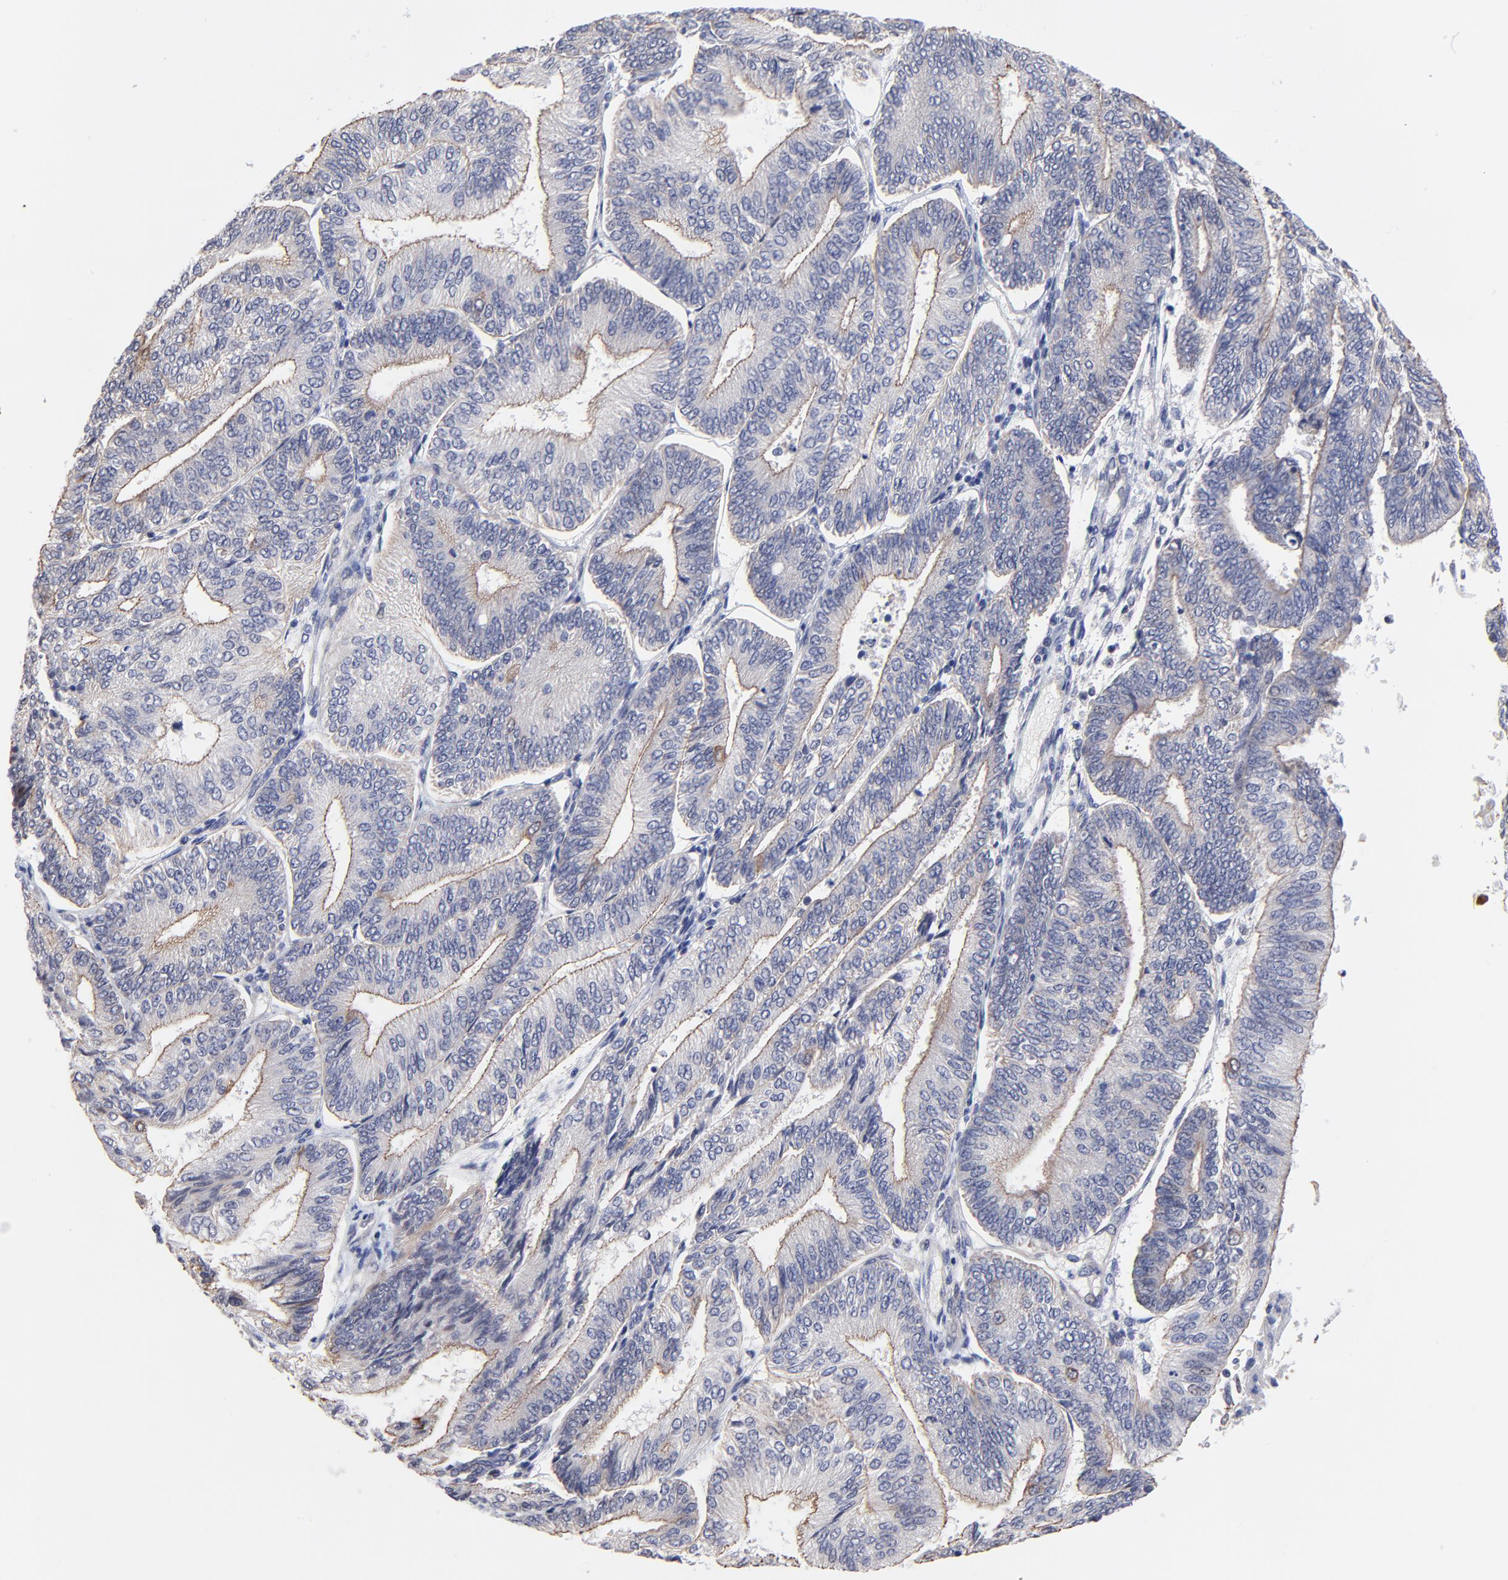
{"staining": {"intensity": "weak", "quantity": "<25%", "location": "cytoplasmic/membranous"}, "tissue": "endometrial cancer", "cell_type": "Tumor cells", "image_type": "cancer", "snomed": [{"axis": "morphology", "description": "Adenocarcinoma, NOS"}, {"axis": "topography", "description": "Endometrium"}], "caption": "The image reveals no significant positivity in tumor cells of adenocarcinoma (endometrial).", "gene": "FBXO8", "patient": {"sex": "female", "age": 55}}